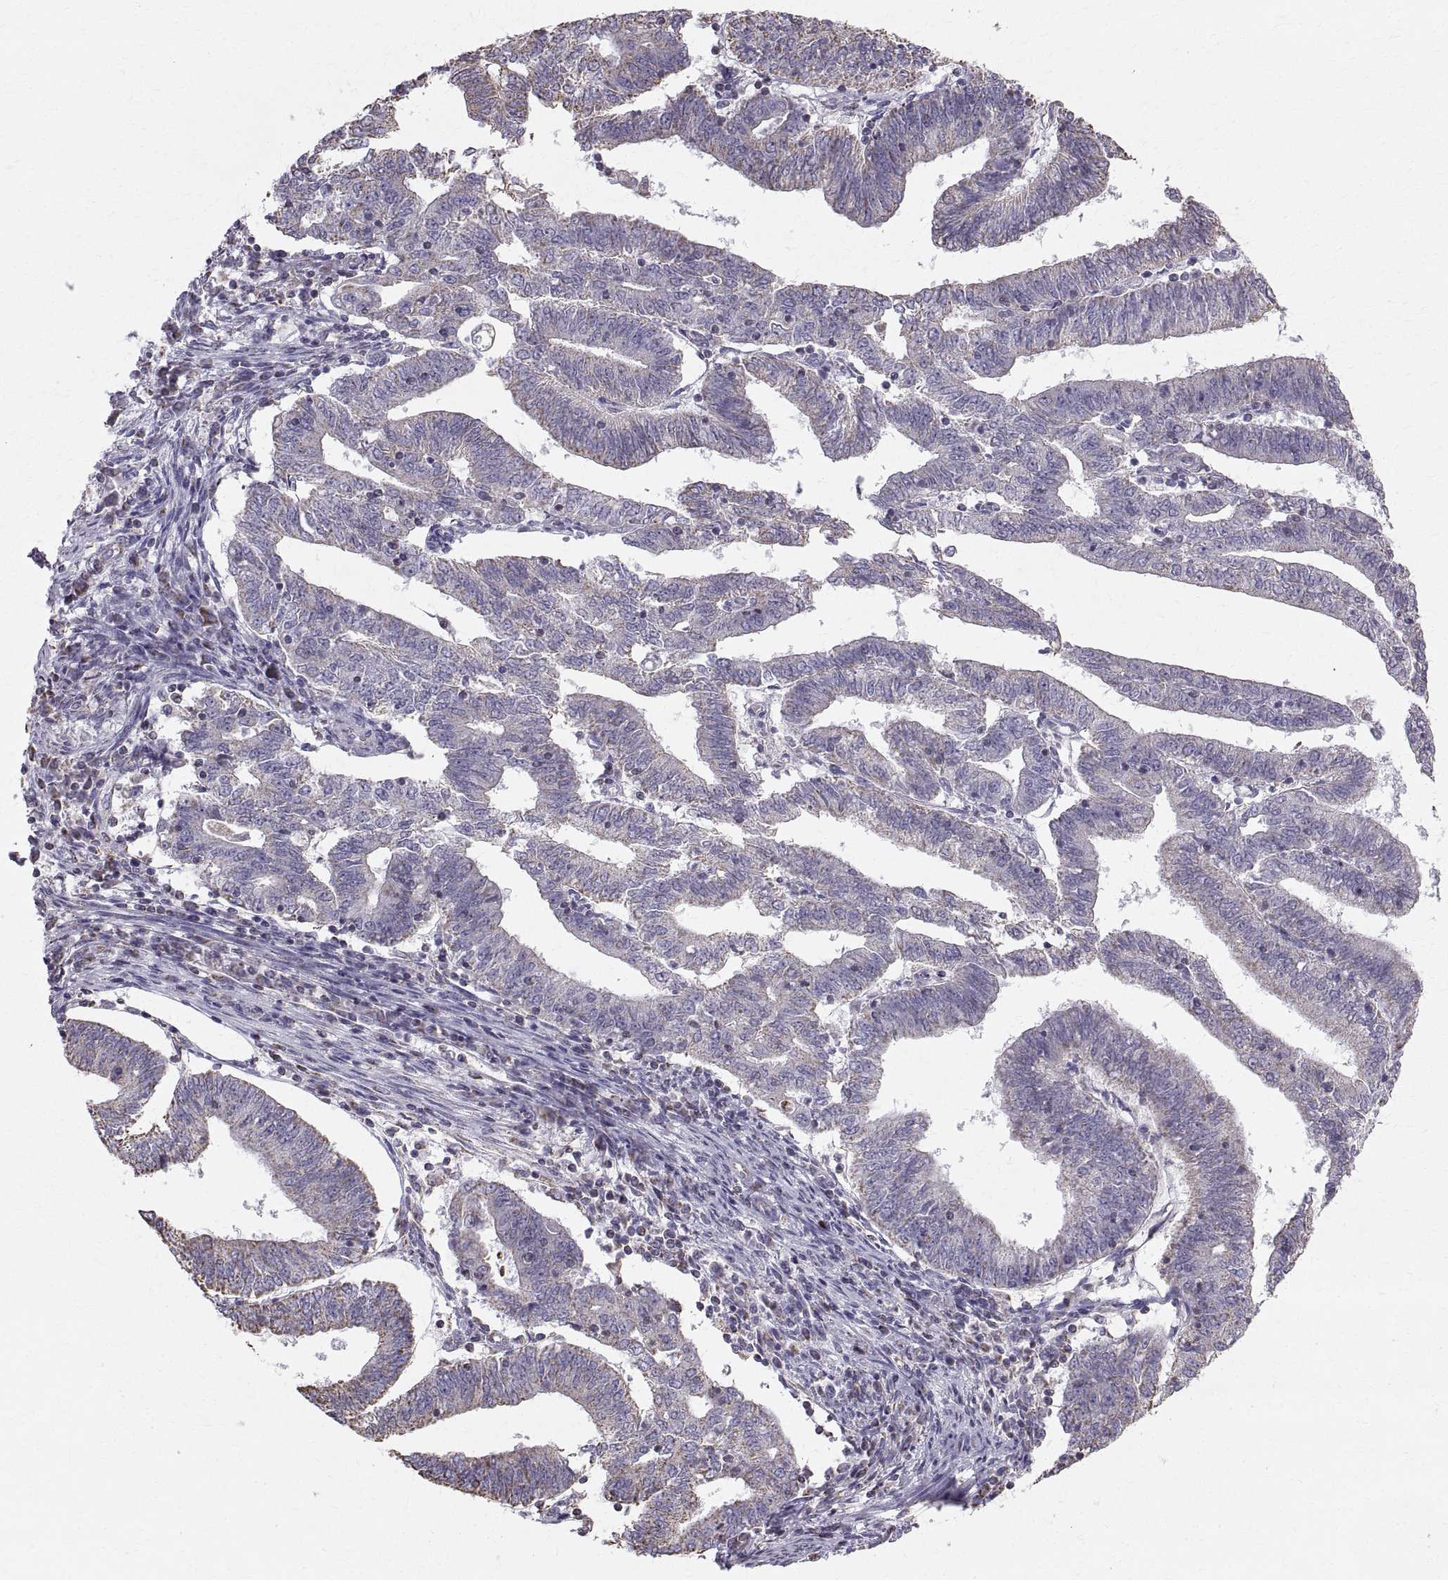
{"staining": {"intensity": "weak", "quantity": "<25%", "location": "cytoplasmic/membranous"}, "tissue": "endometrial cancer", "cell_type": "Tumor cells", "image_type": "cancer", "snomed": [{"axis": "morphology", "description": "Adenocarcinoma, NOS"}, {"axis": "topography", "description": "Endometrium"}], "caption": "Immunohistochemical staining of human adenocarcinoma (endometrial) shows no significant staining in tumor cells.", "gene": "STMND1", "patient": {"sex": "female", "age": 82}}